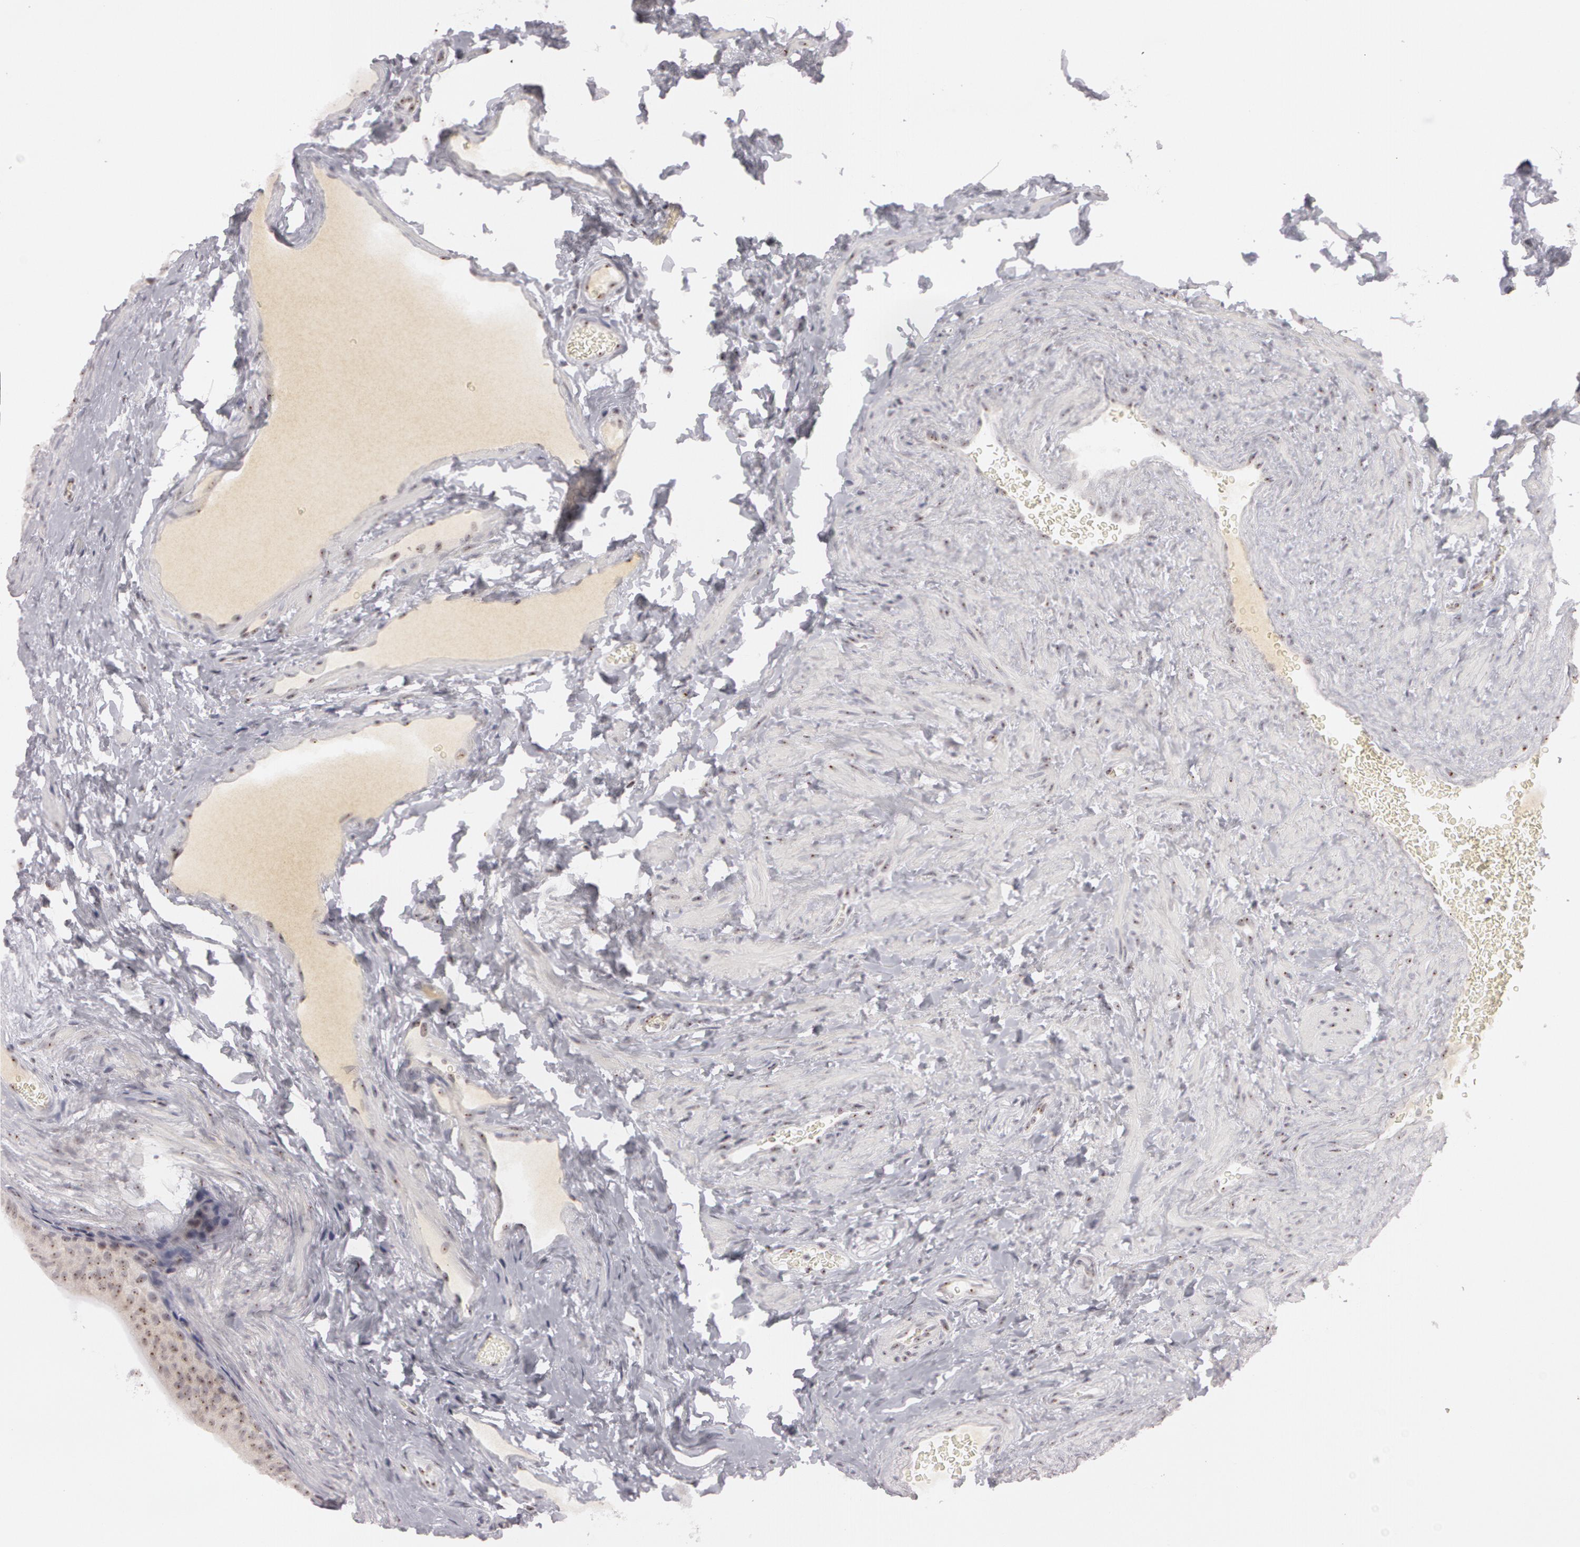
{"staining": {"intensity": "moderate", "quantity": ">75%", "location": "cytoplasmic/membranous,nuclear"}, "tissue": "epididymis", "cell_type": "Glandular cells", "image_type": "normal", "snomed": [{"axis": "morphology", "description": "Normal tissue, NOS"}, {"axis": "topography", "description": "Testis"}, {"axis": "topography", "description": "Epididymis"}], "caption": "A photomicrograph showing moderate cytoplasmic/membranous,nuclear expression in about >75% of glandular cells in unremarkable epididymis, as visualized by brown immunohistochemical staining.", "gene": "FBL", "patient": {"sex": "male", "age": 36}}